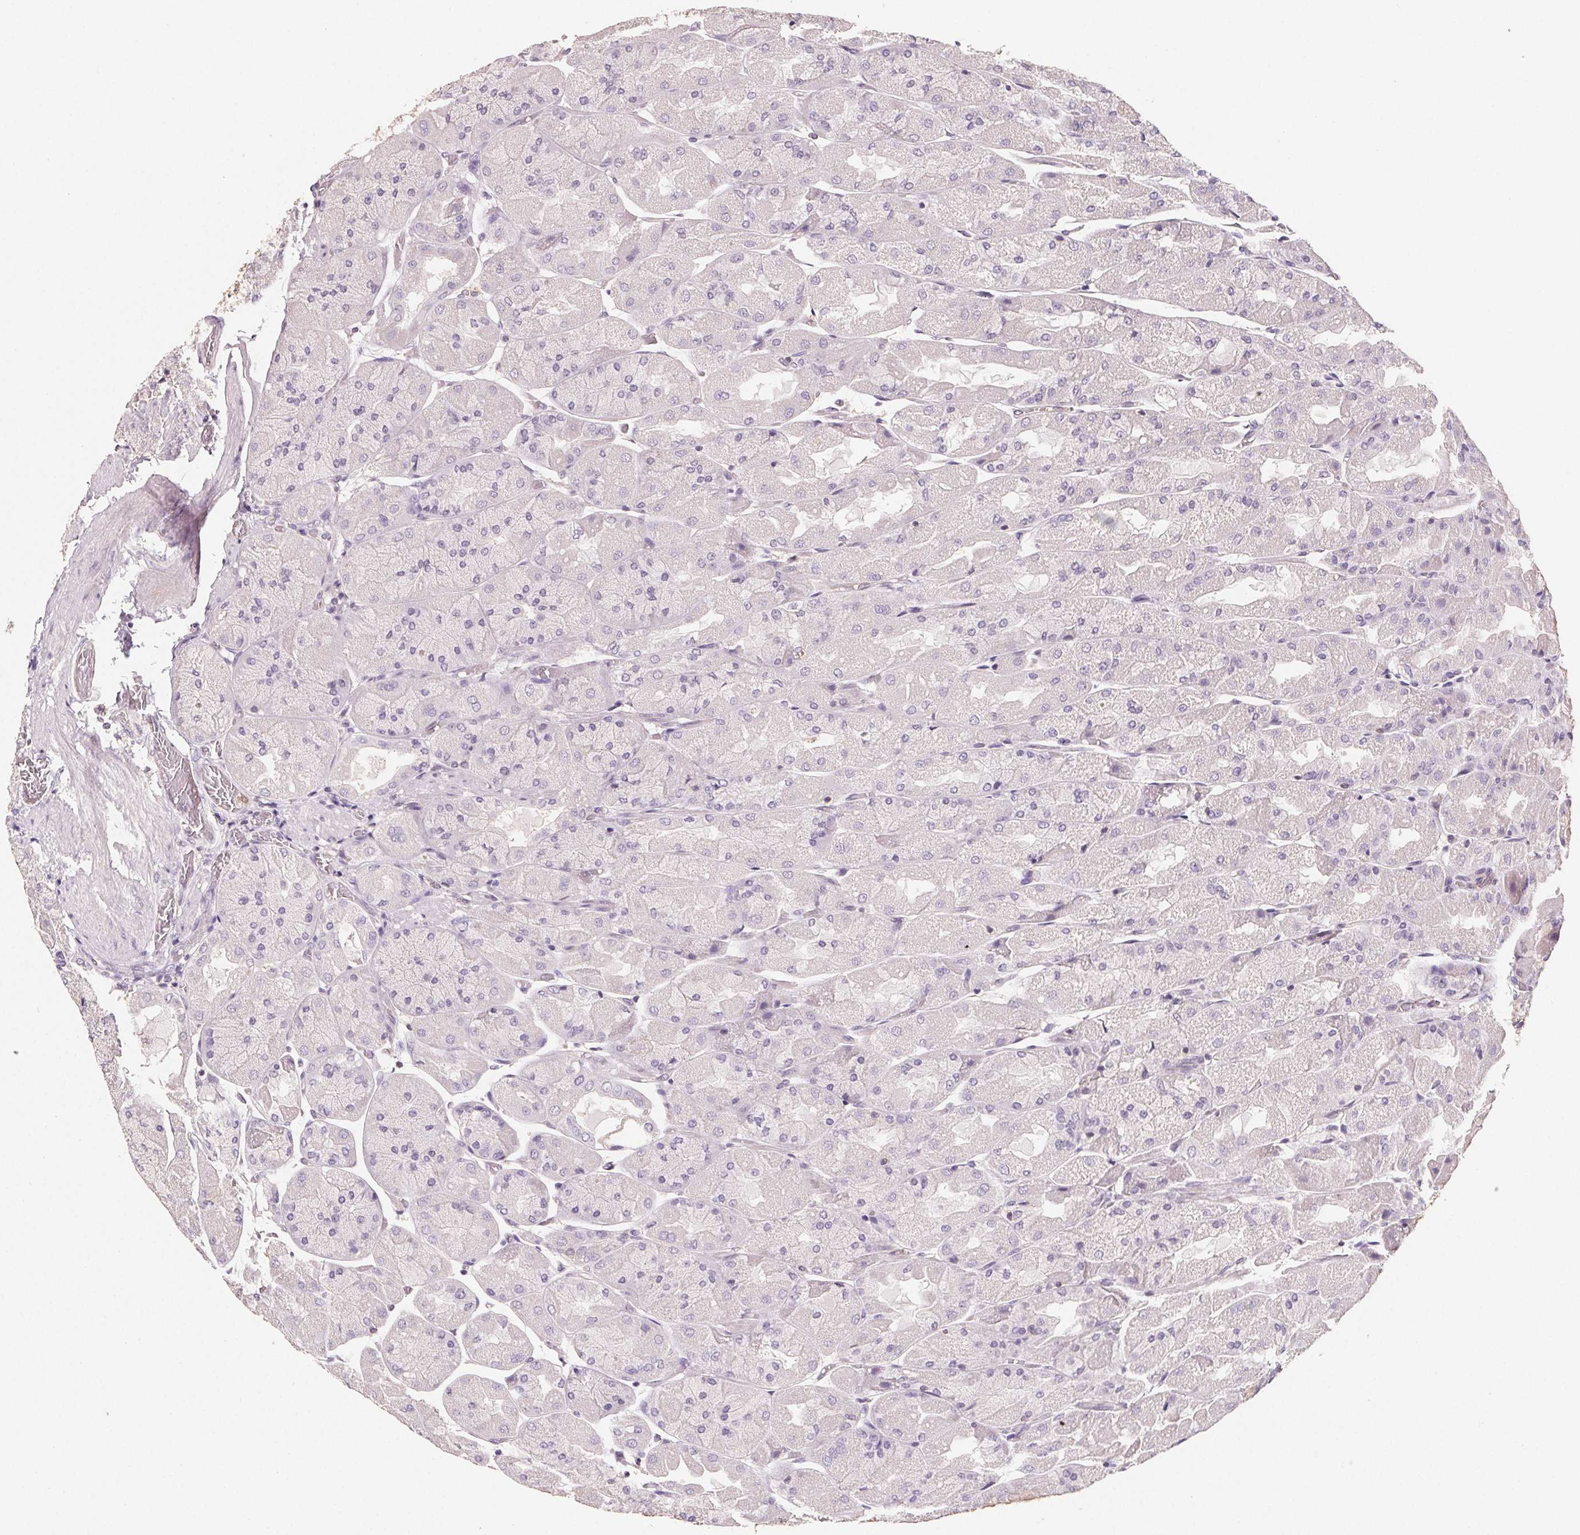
{"staining": {"intensity": "weak", "quantity": "<25%", "location": "cytoplasmic/membranous"}, "tissue": "stomach", "cell_type": "Glandular cells", "image_type": "normal", "snomed": [{"axis": "morphology", "description": "Normal tissue, NOS"}, {"axis": "topography", "description": "Stomach"}], "caption": "A high-resolution micrograph shows immunohistochemistry staining of unremarkable stomach, which shows no significant positivity in glandular cells. Nuclei are stained in blue.", "gene": "GBP1", "patient": {"sex": "female", "age": 61}}